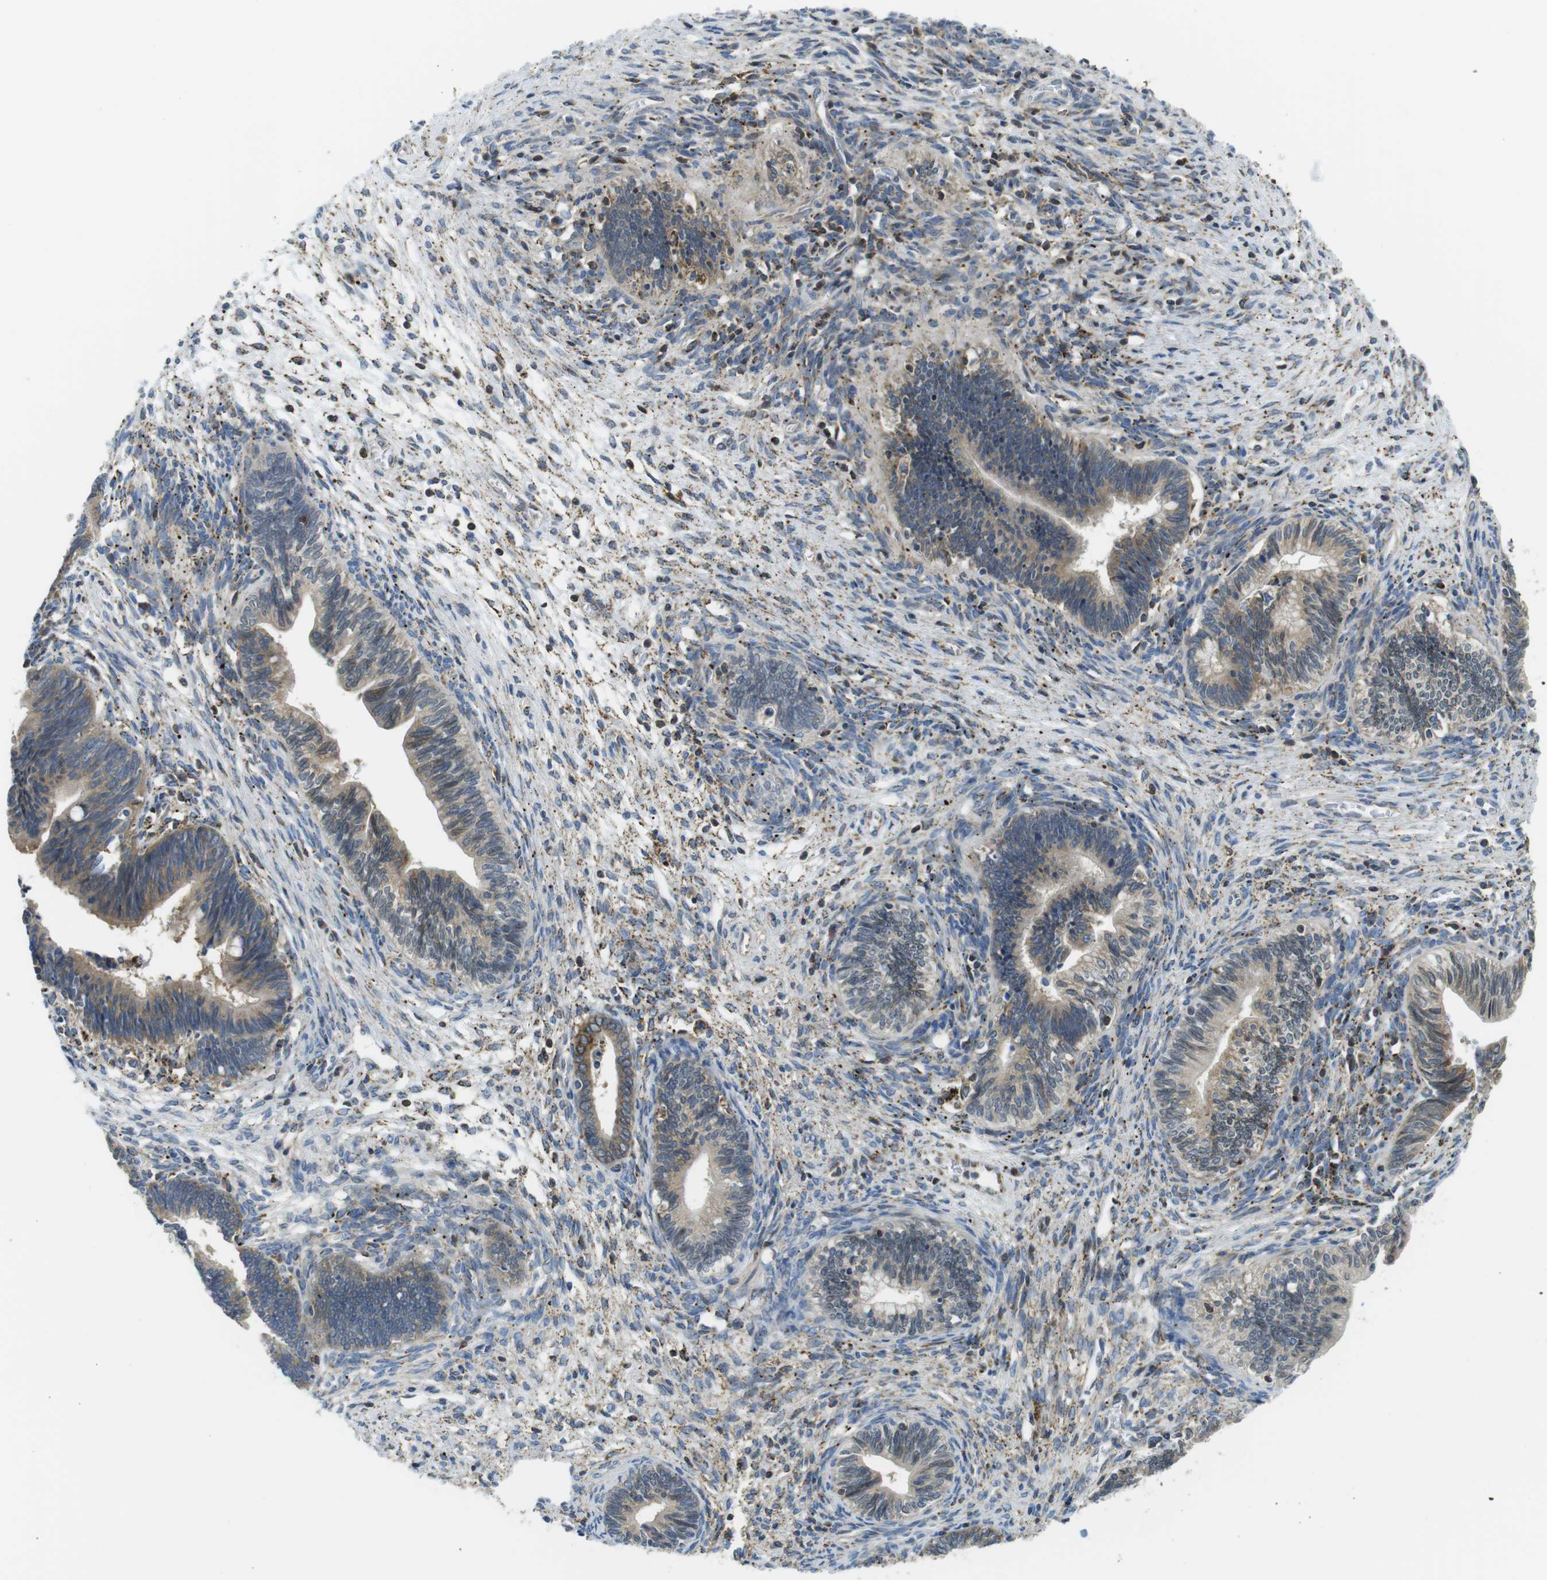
{"staining": {"intensity": "weak", "quantity": "25%-75%", "location": "cytoplasmic/membranous"}, "tissue": "cervical cancer", "cell_type": "Tumor cells", "image_type": "cancer", "snomed": [{"axis": "morphology", "description": "Adenocarcinoma, NOS"}, {"axis": "topography", "description": "Cervix"}], "caption": "IHC histopathology image of neoplastic tissue: cervical cancer stained using immunohistochemistry demonstrates low levels of weak protein expression localized specifically in the cytoplasmic/membranous of tumor cells, appearing as a cytoplasmic/membranous brown color.", "gene": "KCNE3", "patient": {"sex": "female", "age": 44}}